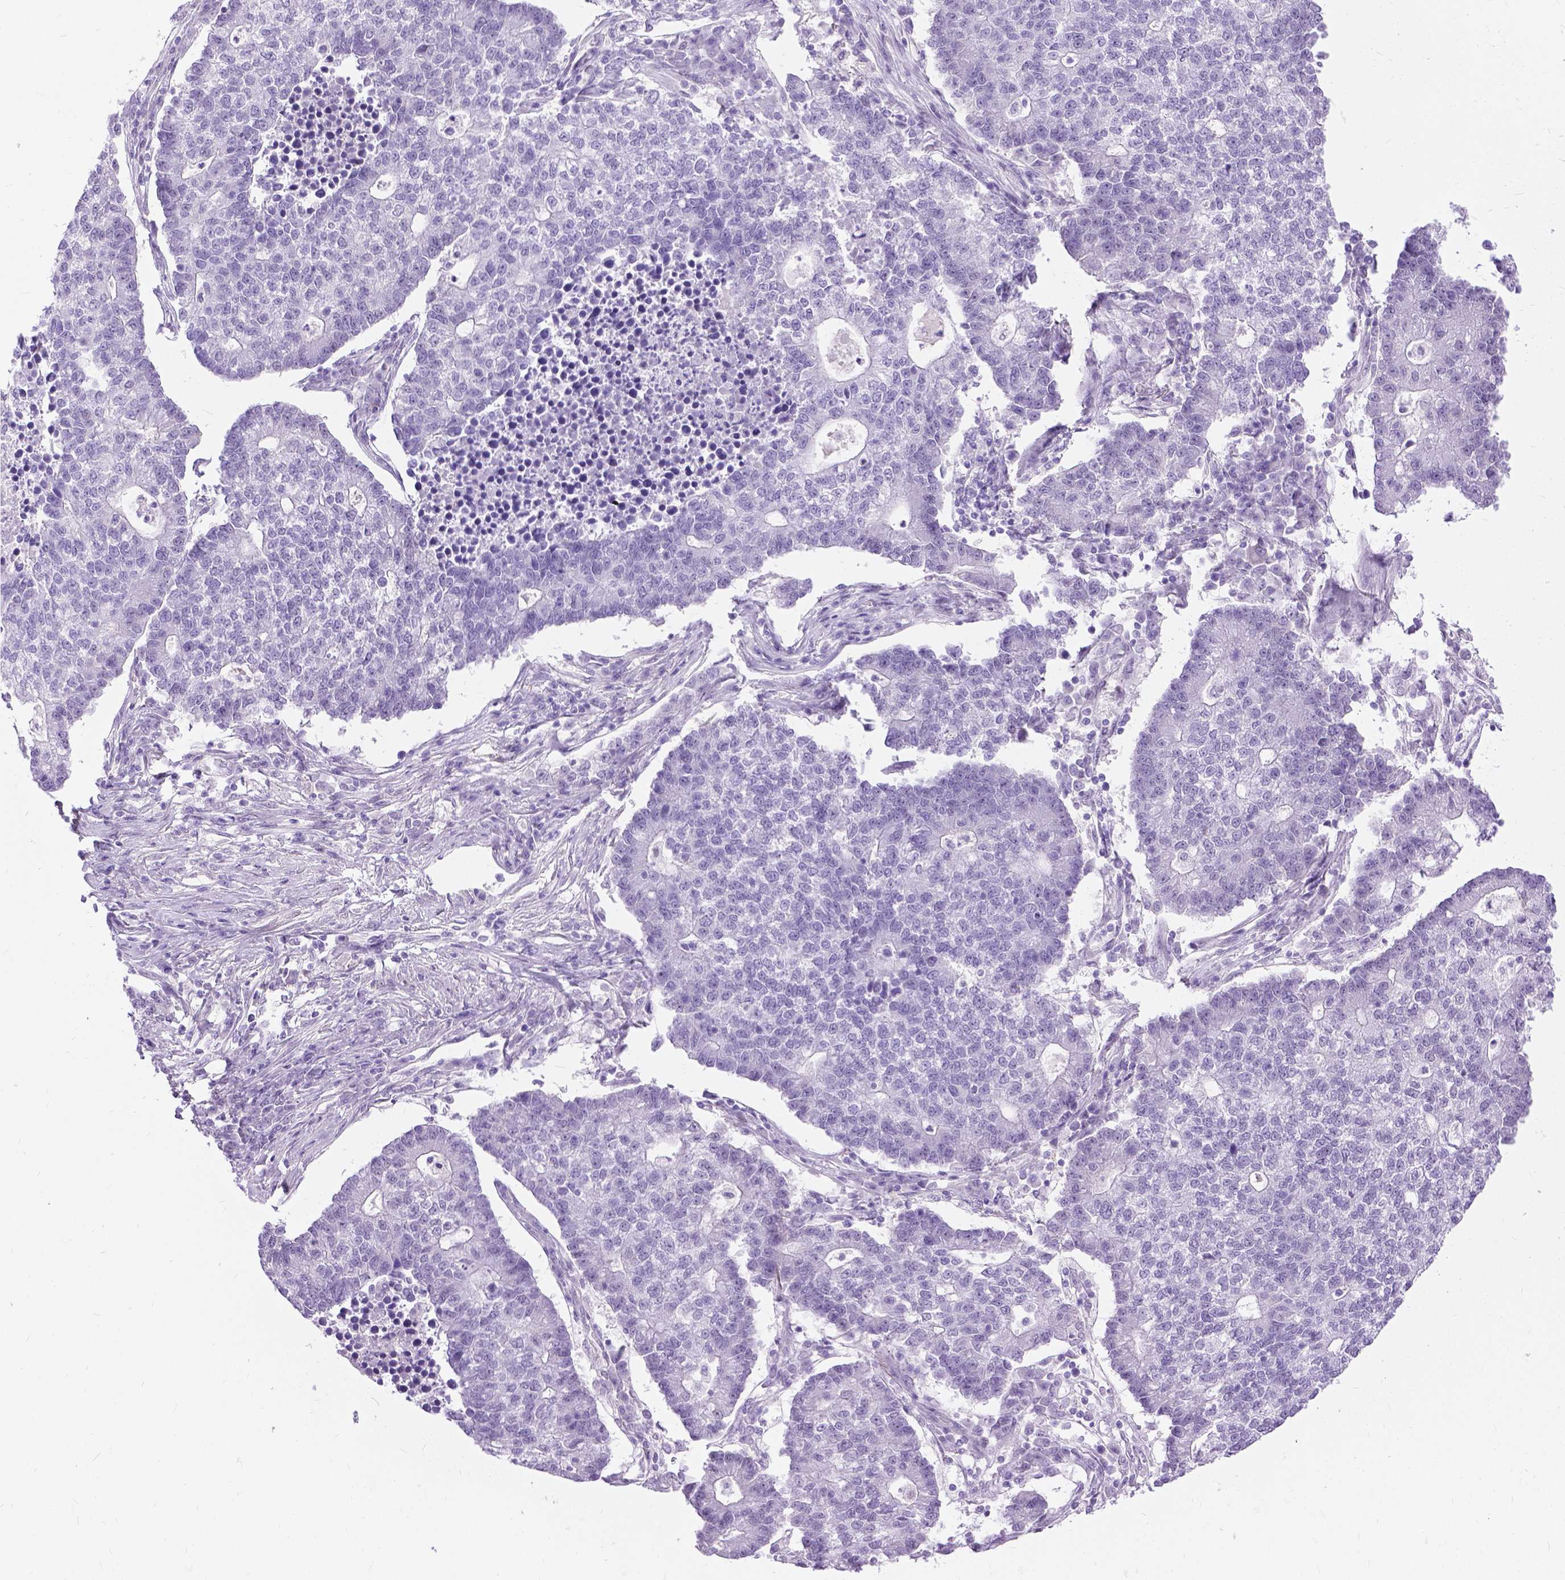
{"staining": {"intensity": "negative", "quantity": "none", "location": "none"}, "tissue": "lung cancer", "cell_type": "Tumor cells", "image_type": "cancer", "snomed": [{"axis": "morphology", "description": "Adenocarcinoma, NOS"}, {"axis": "topography", "description": "Lung"}], "caption": "Immunohistochemistry (IHC) of human adenocarcinoma (lung) displays no expression in tumor cells. The staining is performed using DAB (3,3'-diaminobenzidine) brown chromogen with nuclei counter-stained in using hematoxylin.", "gene": "PROB1", "patient": {"sex": "male", "age": 57}}